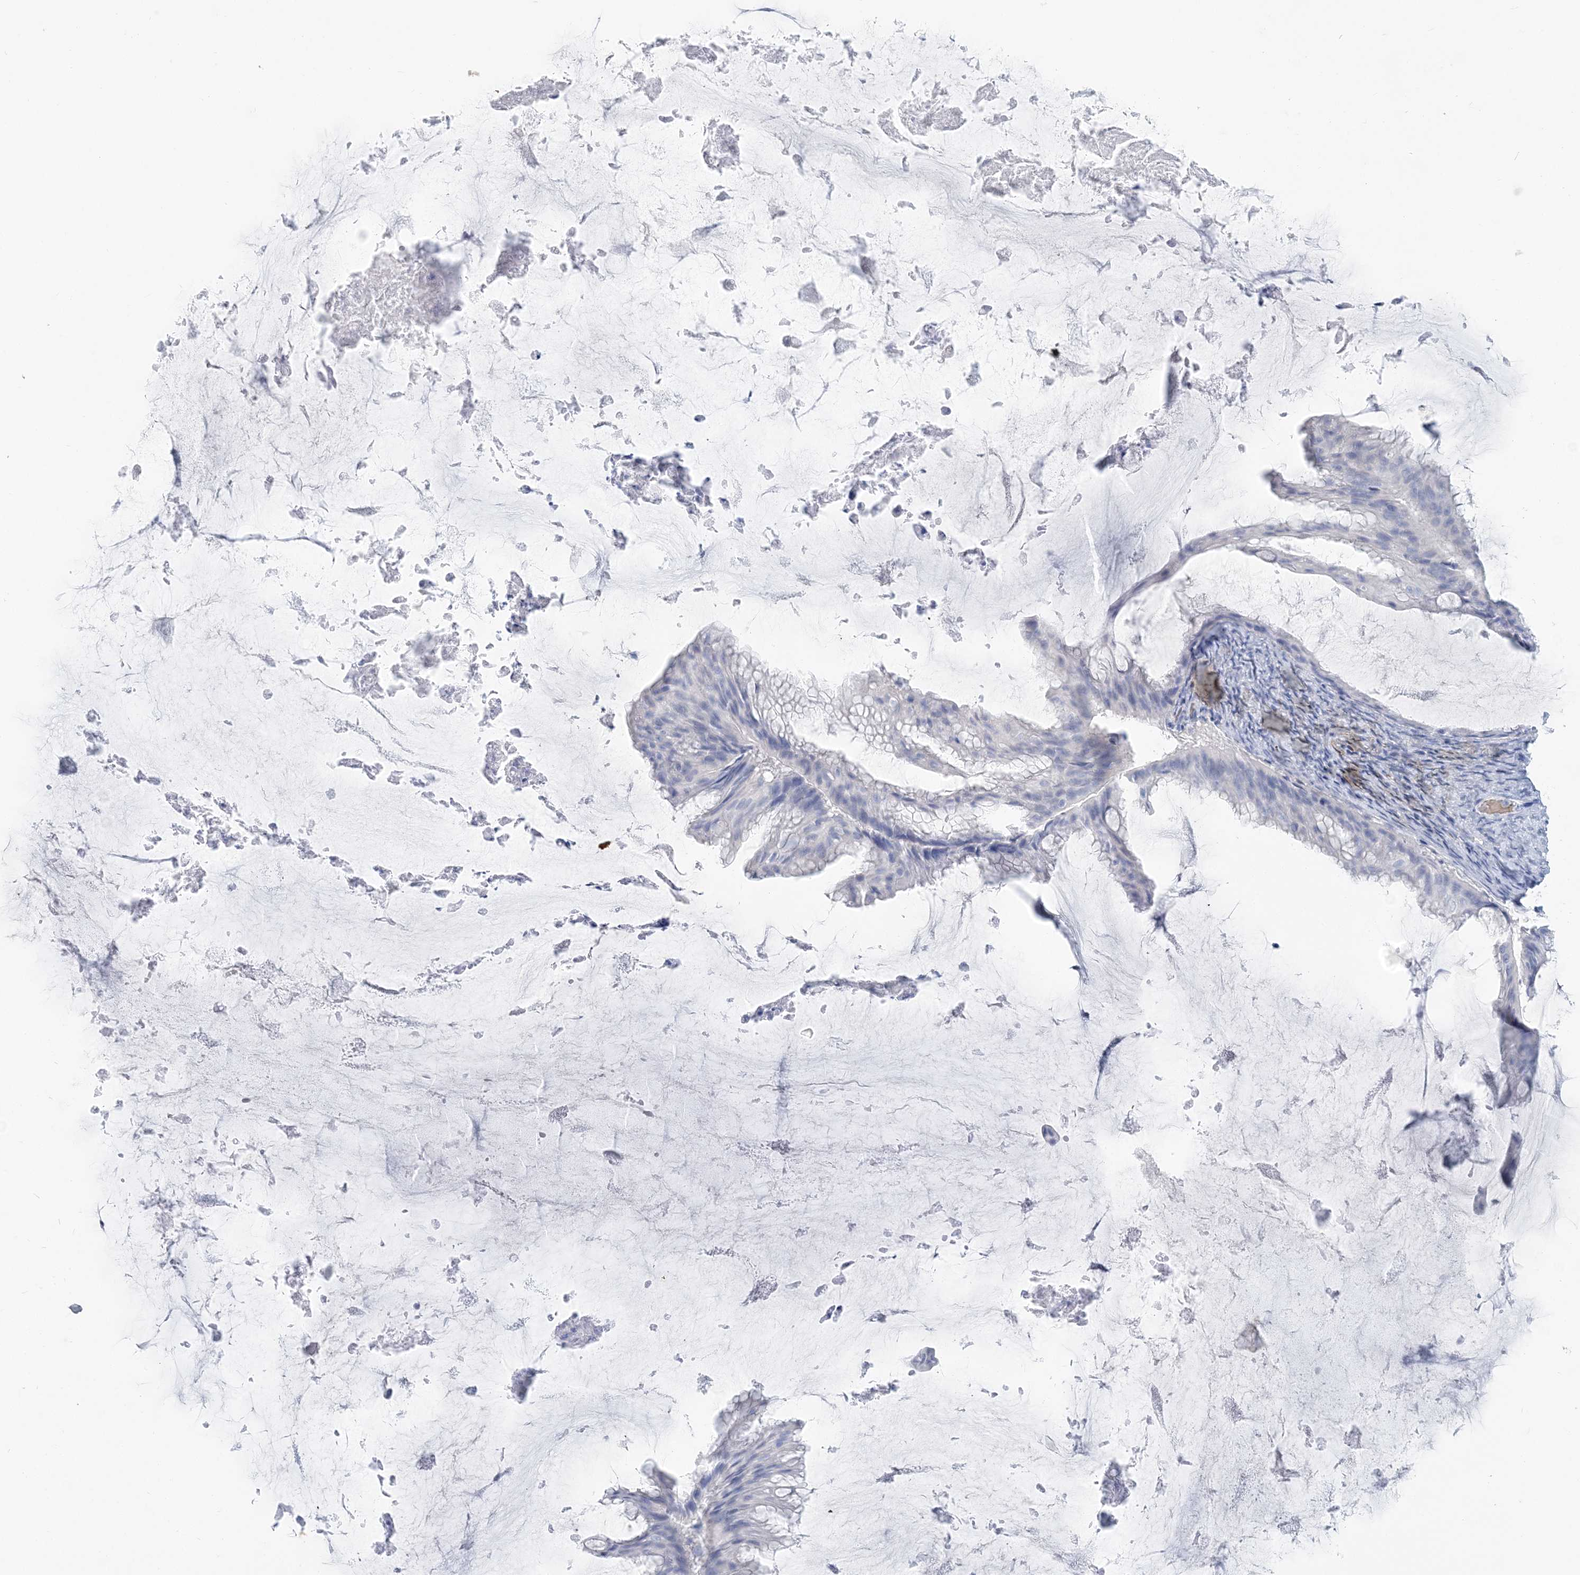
{"staining": {"intensity": "negative", "quantity": "none", "location": "none"}, "tissue": "ovarian cancer", "cell_type": "Tumor cells", "image_type": "cancer", "snomed": [{"axis": "morphology", "description": "Cystadenocarcinoma, mucinous, NOS"}, {"axis": "topography", "description": "Ovary"}], "caption": "Image shows no protein positivity in tumor cells of ovarian cancer tissue. The staining is performed using DAB brown chromogen with nuclei counter-stained in using hematoxylin.", "gene": "HBA2", "patient": {"sex": "female", "age": 61}}